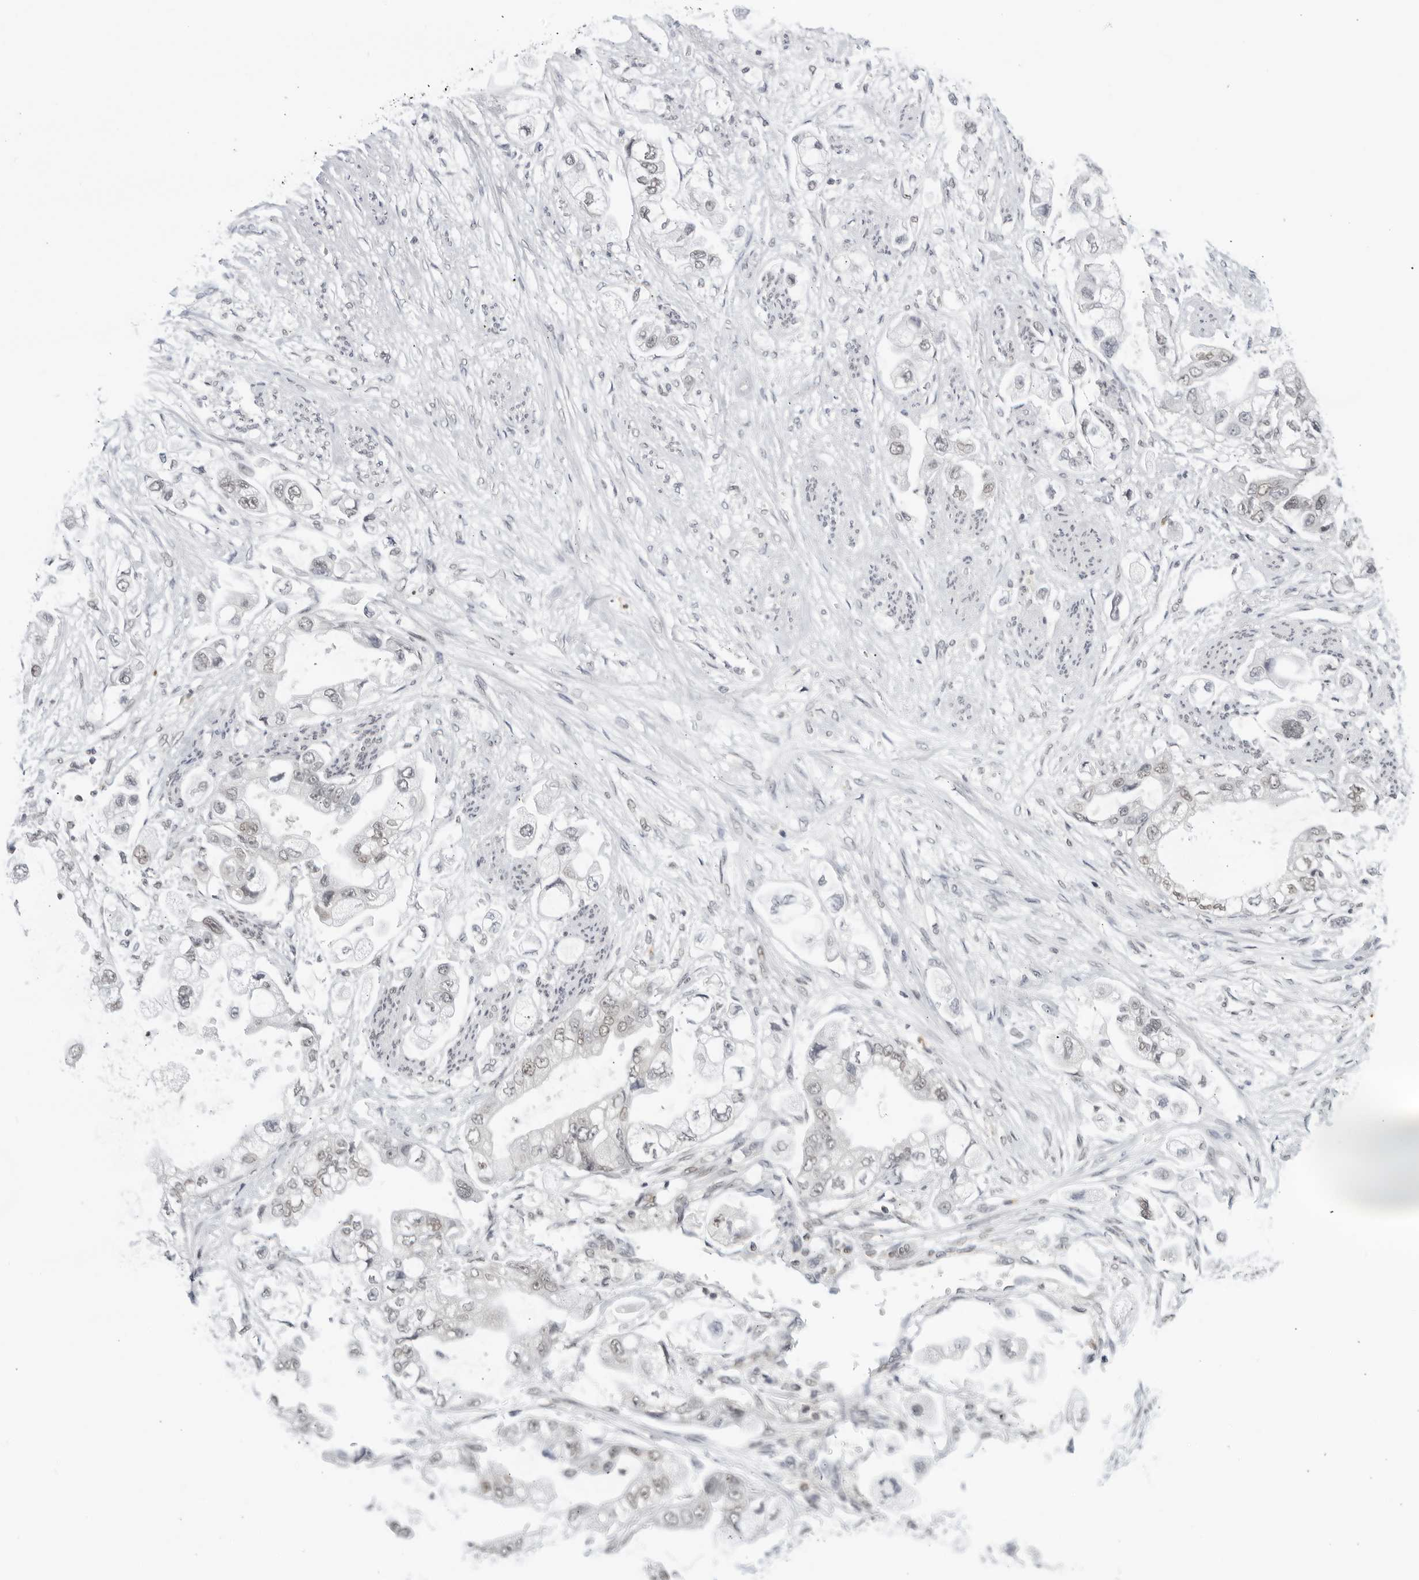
{"staining": {"intensity": "weak", "quantity": "<25%", "location": "nuclear"}, "tissue": "stomach cancer", "cell_type": "Tumor cells", "image_type": "cancer", "snomed": [{"axis": "morphology", "description": "Adenocarcinoma, NOS"}, {"axis": "topography", "description": "Stomach"}], "caption": "The micrograph displays no staining of tumor cells in adenocarcinoma (stomach).", "gene": "CC2D1B", "patient": {"sex": "male", "age": 62}}